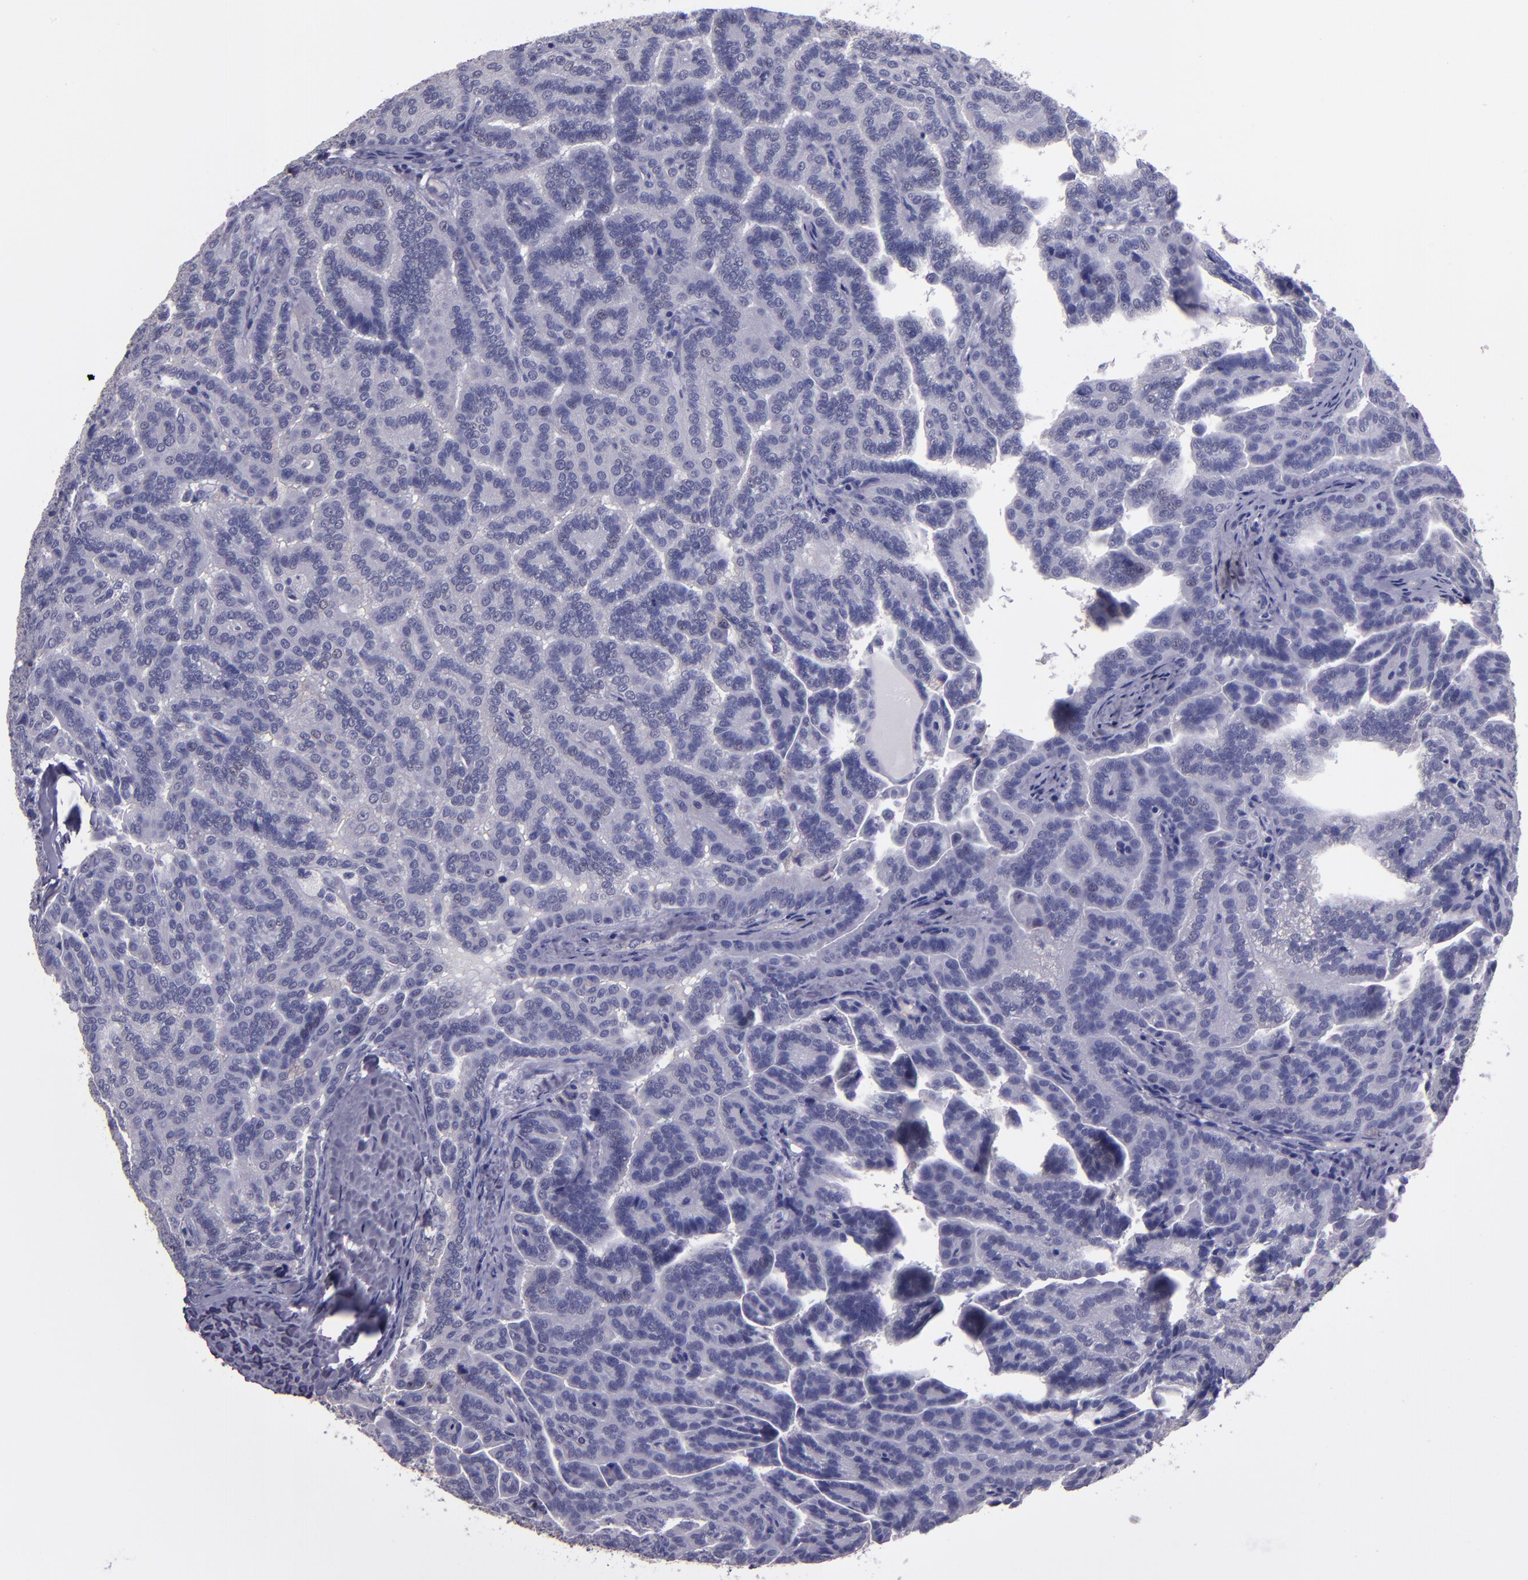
{"staining": {"intensity": "negative", "quantity": "none", "location": "none"}, "tissue": "renal cancer", "cell_type": "Tumor cells", "image_type": "cancer", "snomed": [{"axis": "morphology", "description": "Adenocarcinoma, NOS"}, {"axis": "topography", "description": "Kidney"}], "caption": "This is an immunohistochemistry micrograph of human adenocarcinoma (renal). There is no expression in tumor cells.", "gene": "CEBPE", "patient": {"sex": "male", "age": 61}}